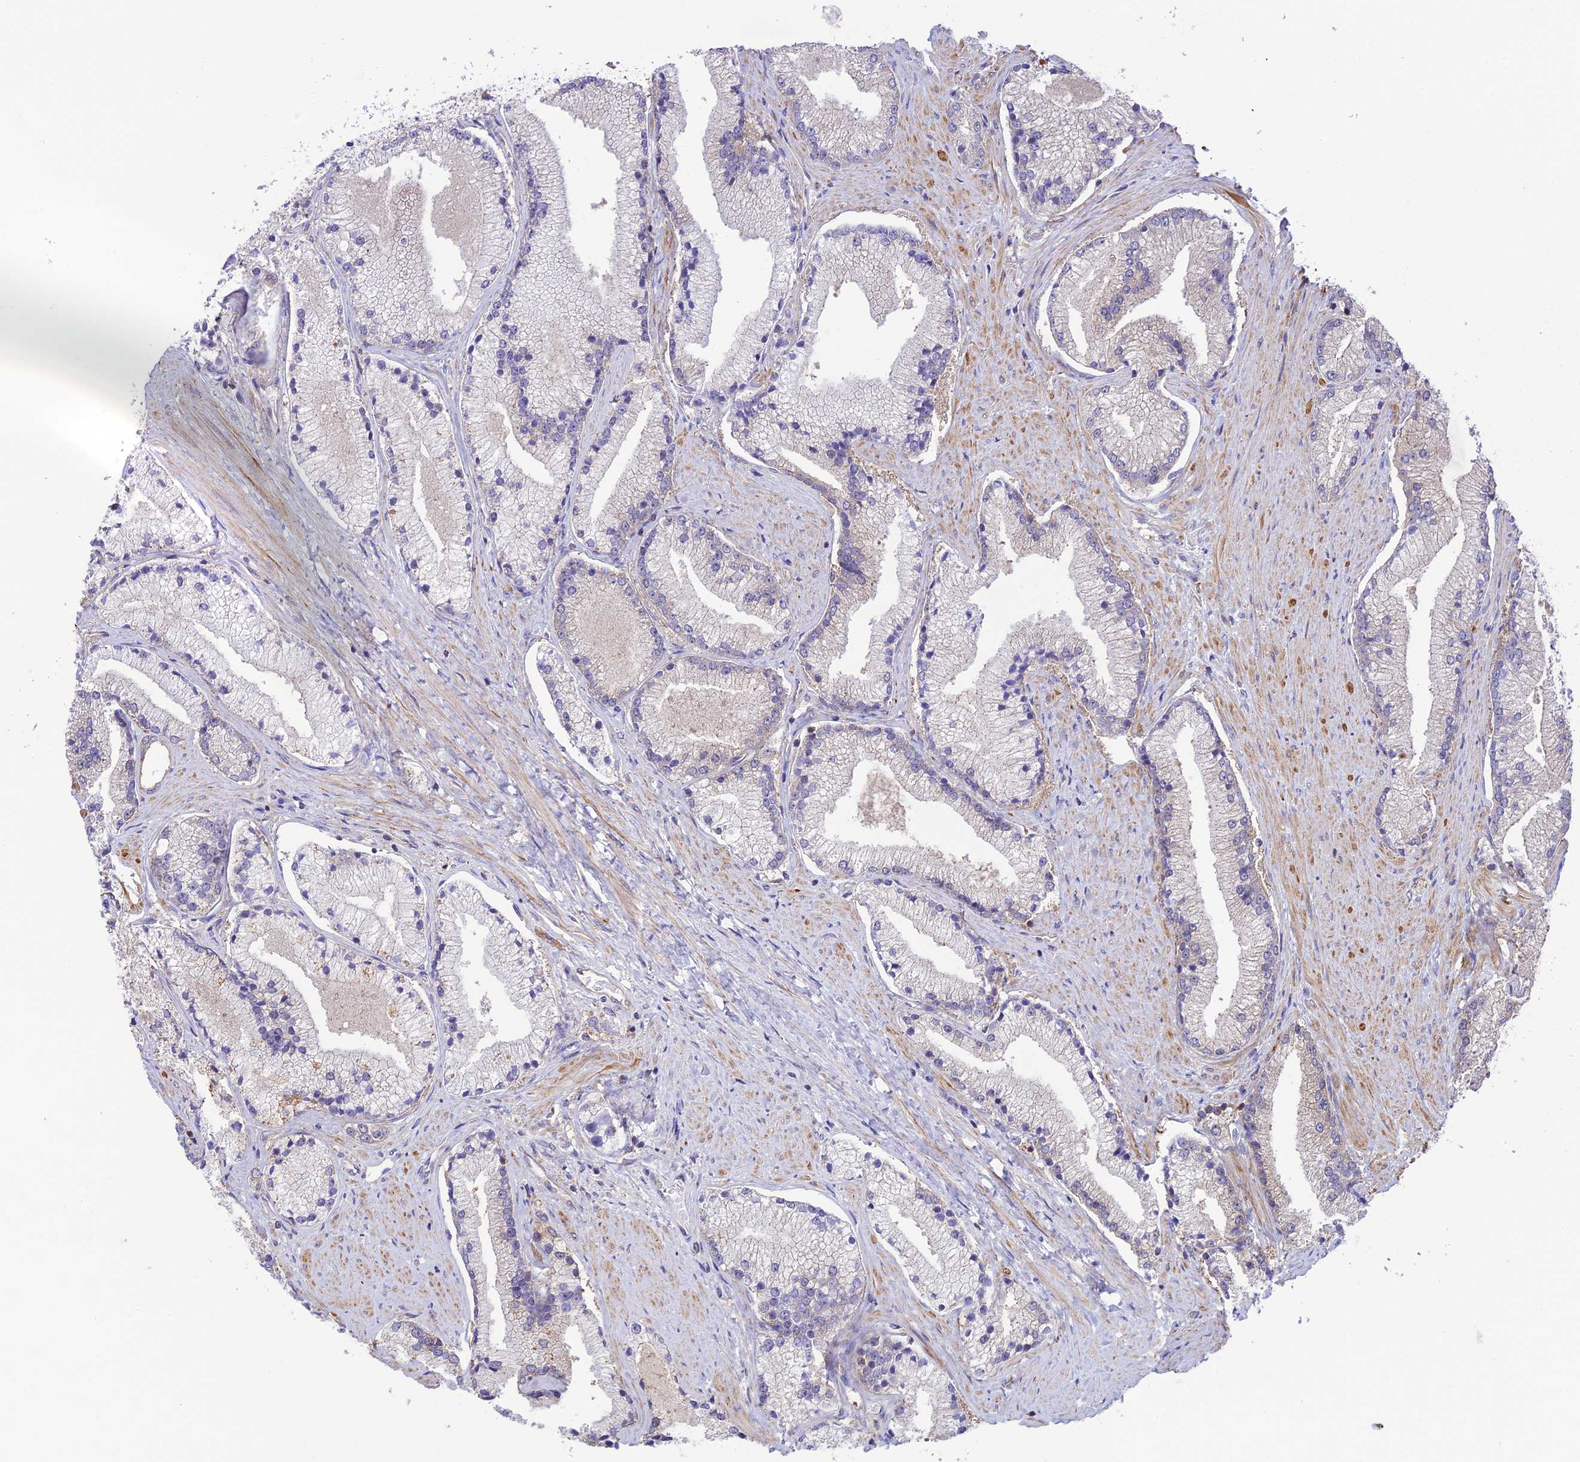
{"staining": {"intensity": "negative", "quantity": "none", "location": "none"}, "tissue": "prostate cancer", "cell_type": "Tumor cells", "image_type": "cancer", "snomed": [{"axis": "morphology", "description": "Adenocarcinoma, High grade"}, {"axis": "topography", "description": "Prostate"}], "caption": "IHC of human prostate cancer (high-grade adenocarcinoma) reveals no expression in tumor cells.", "gene": "FCHSD1", "patient": {"sex": "male", "age": 67}}